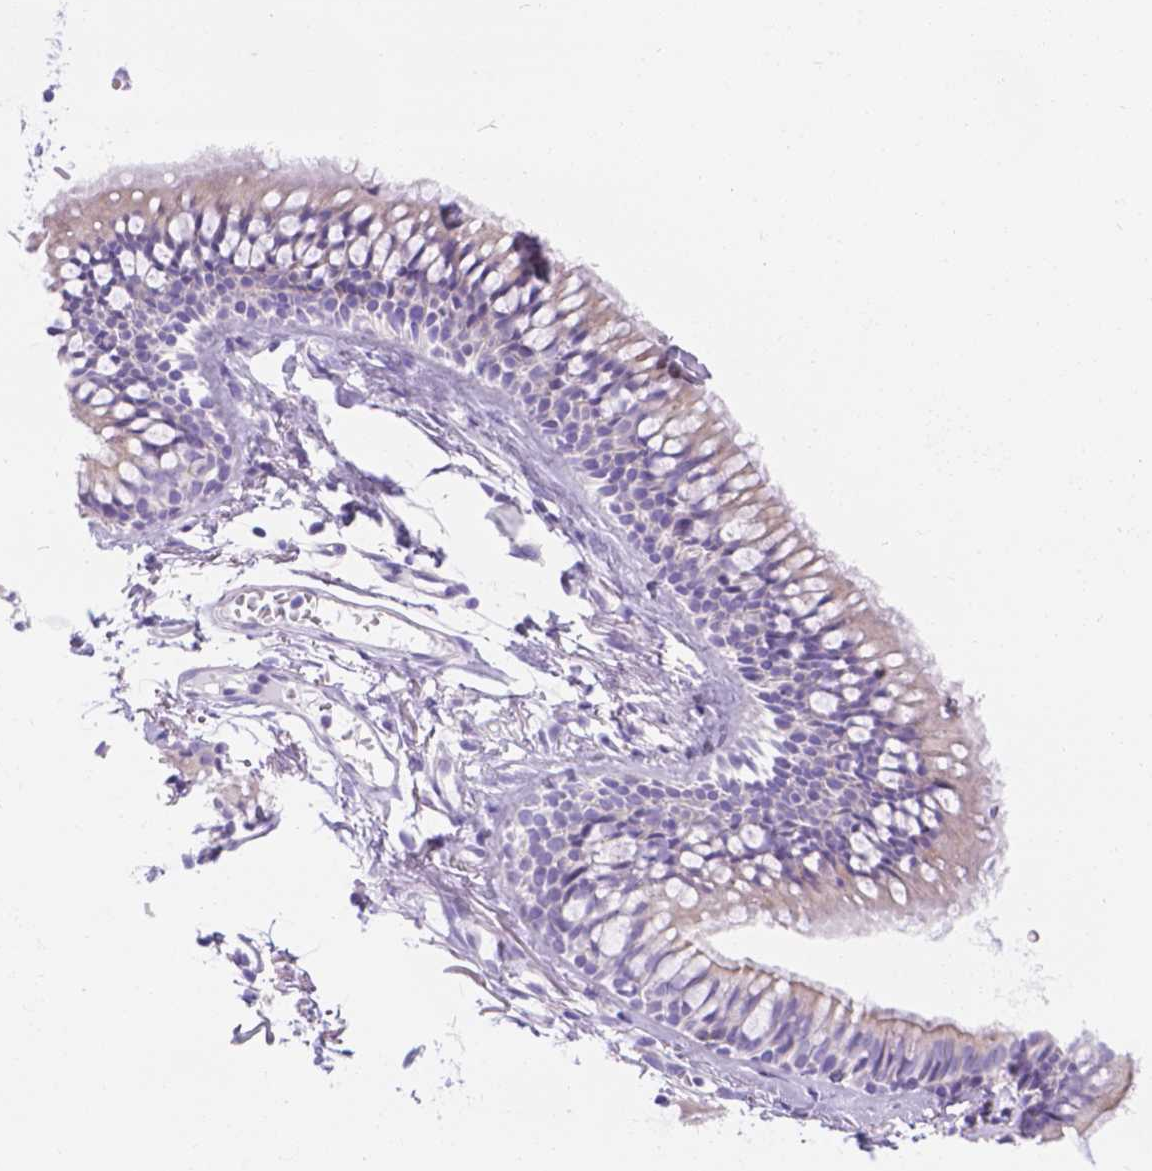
{"staining": {"intensity": "negative", "quantity": "none", "location": "none"}, "tissue": "soft tissue", "cell_type": "Chondrocytes", "image_type": "normal", "snomed": [{"axis": "morphology", "description": "Normal tissue, NOS"}, {"axis": "topography", "description": "Cartilage tissue"}, {"axis": "topography", "description": "Bronchus"}], "caption": "The immunohistochemistry (IHC) photomicrograph has no significant expression in chondrocytes of soft tissue.", "gene": "MLN", "patient": {"sex": "female", "age": 79}}